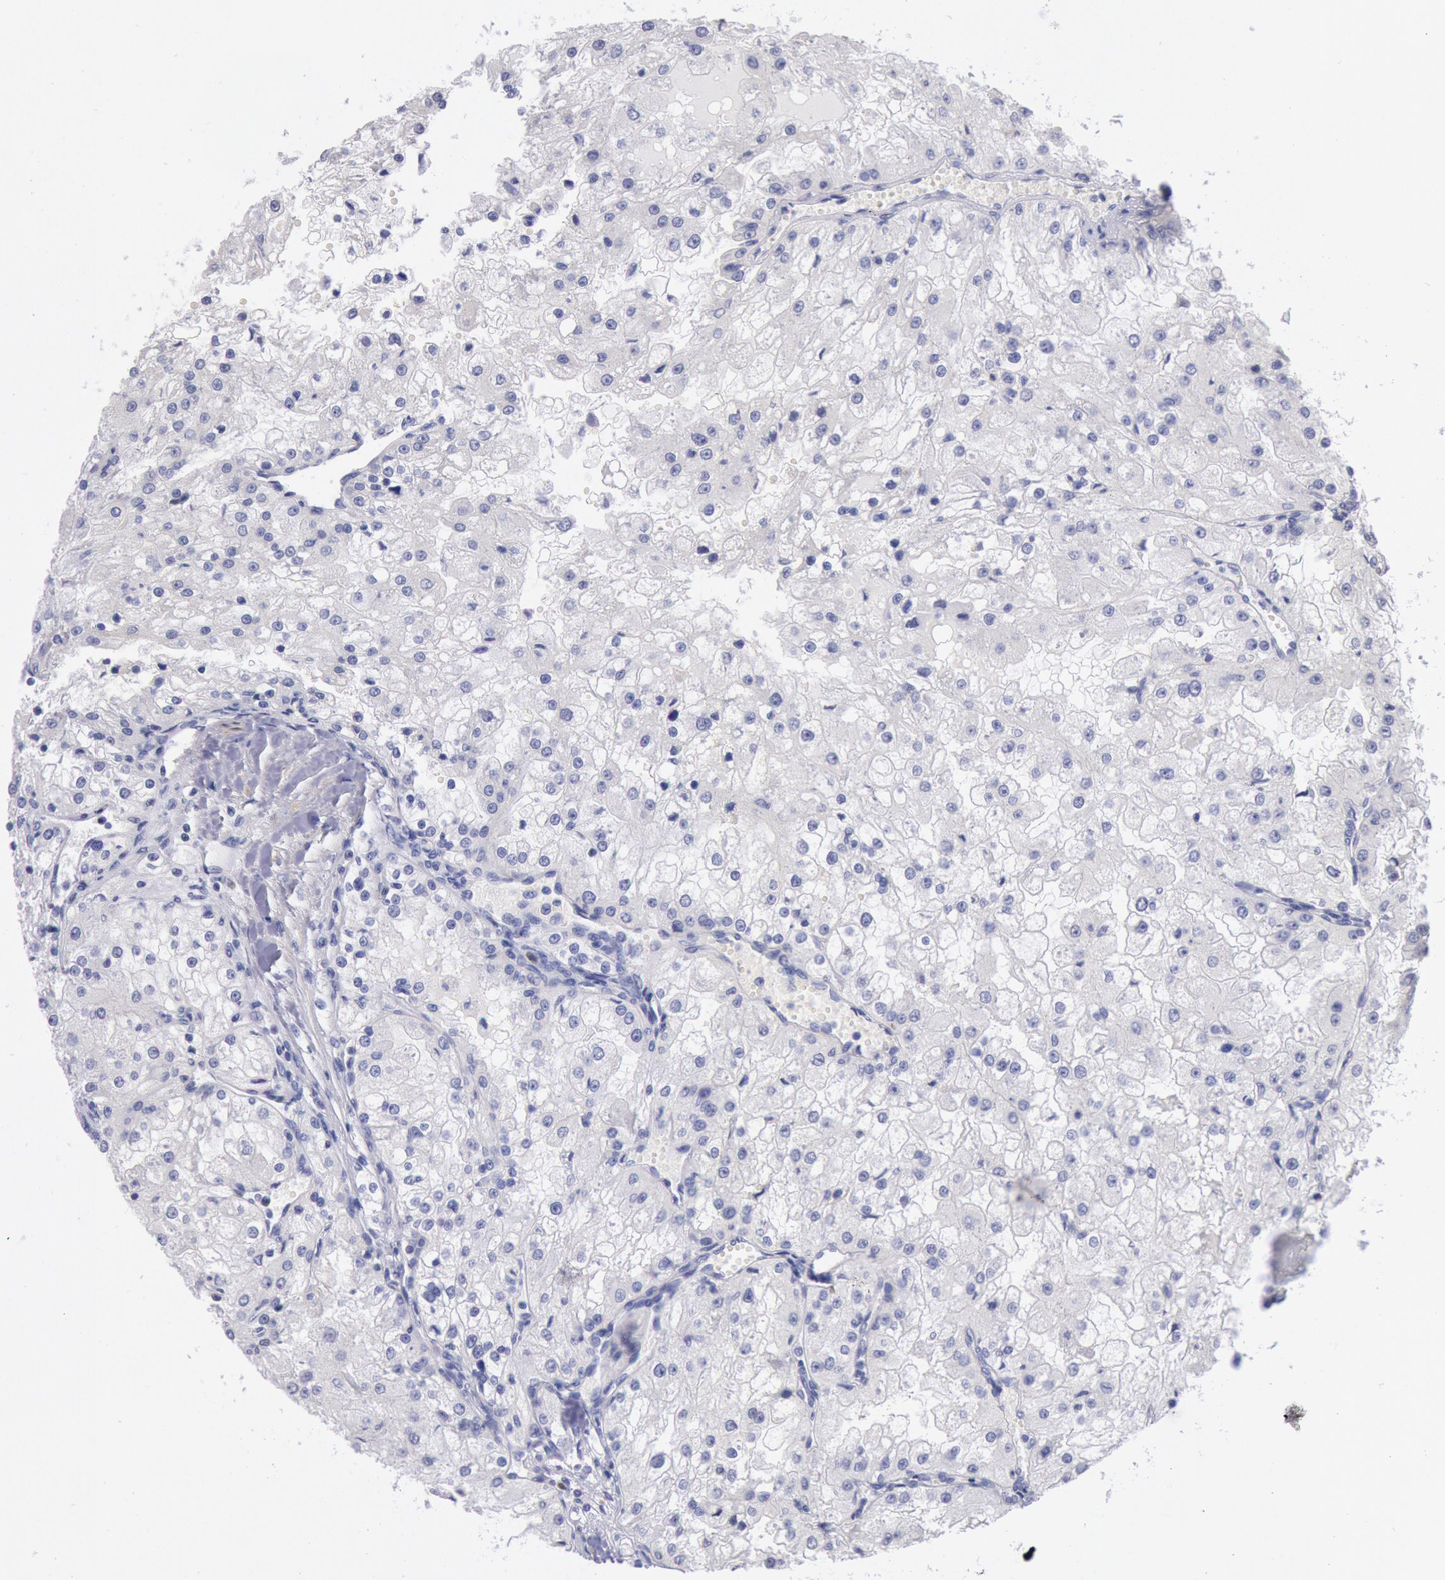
{"staining": {"intensity": "negative", "quantity": "none", "location": "none"}, "tissue": "renal cancer", "cell_type": "Tumor cells", "image_type": "cancer", "snomed": [{"axis": "morphology", "description": "Adenocarcinoma, NOS"}, {"axis": "topography", "description": "Kidney"}], "caption": "There is no significant staining in tumor cells of renal cancer.", "gene": "RPS6KA5", "patient": {"sex": "female", "age": 74}}